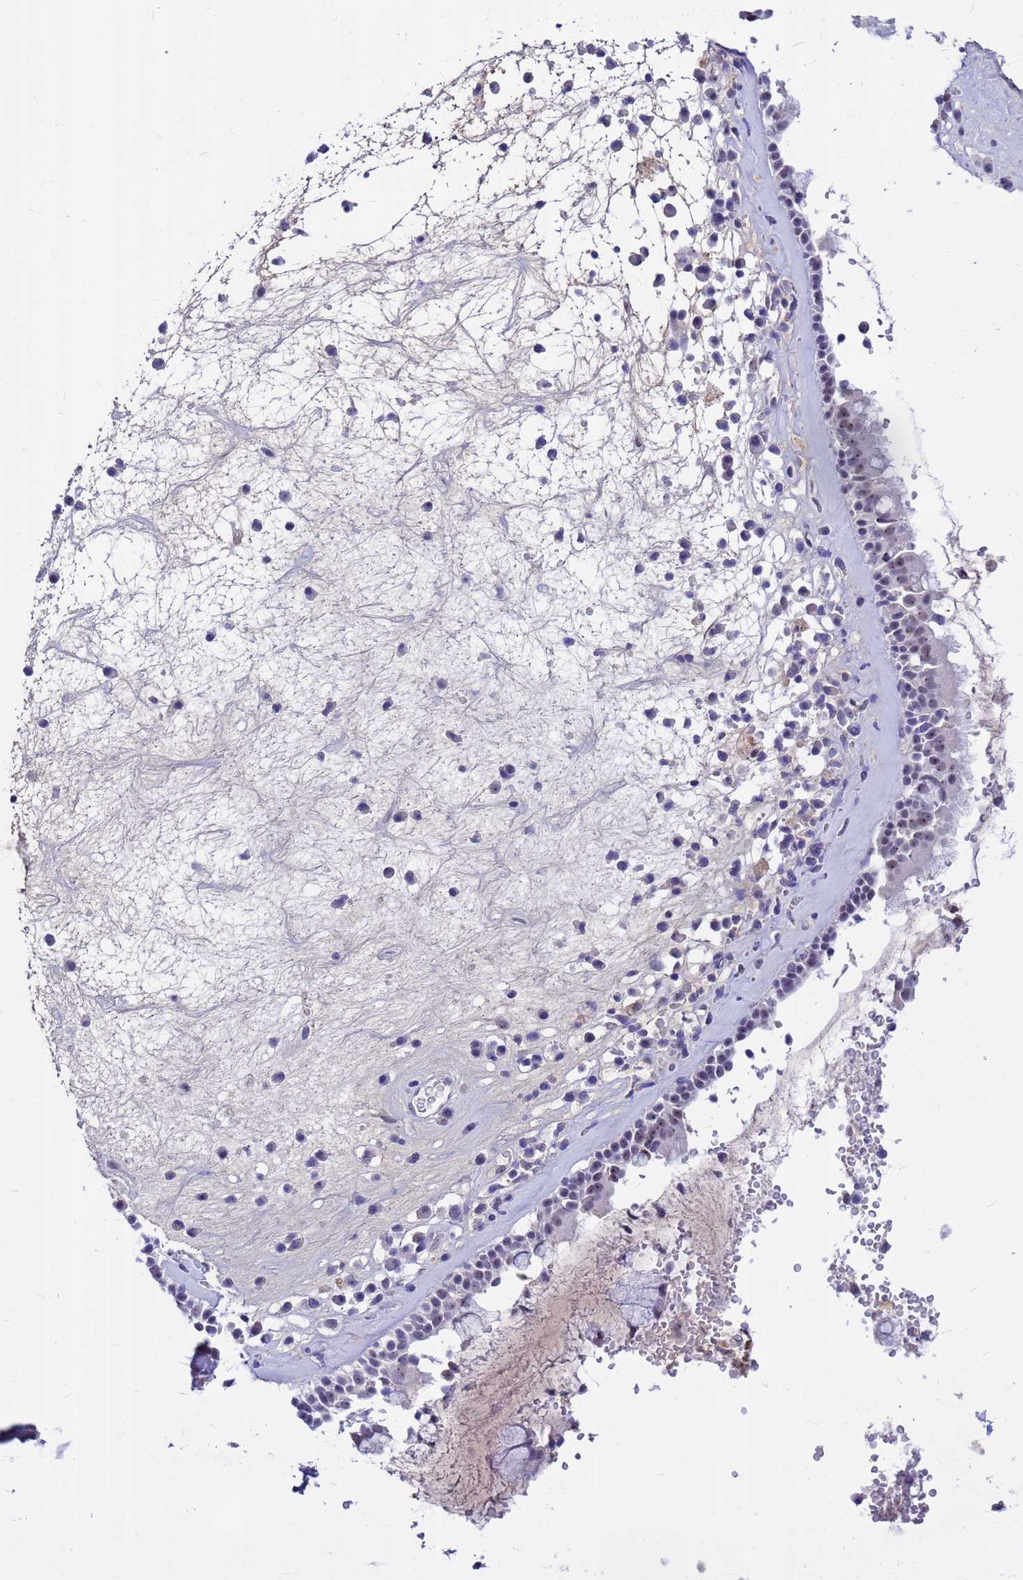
{"staining": {"intensity": "moderate", "quantity": "25%-75%", "location": "nuclear"}, "tissue": "nasopharynx", "cell_type": "Respiratory epithelial cells", "image_type": "normal", "snomed": [{"axis": "morphology", "description": "Normal tissue, NOS"}, {"axis": "morphology", "description": "Inflammation, NOS"}, {"axis": "topography", "description": "Nasopharynx"}], "caption": "About 25%-75% of respiratory epithelial cells in benign nasopharynx exhibit moderate nuclear protein positivity as visualized by brown immunohistochemical staining.", "gene": "DMRTC2", "patient": {"sex": "male", "age": 70}}